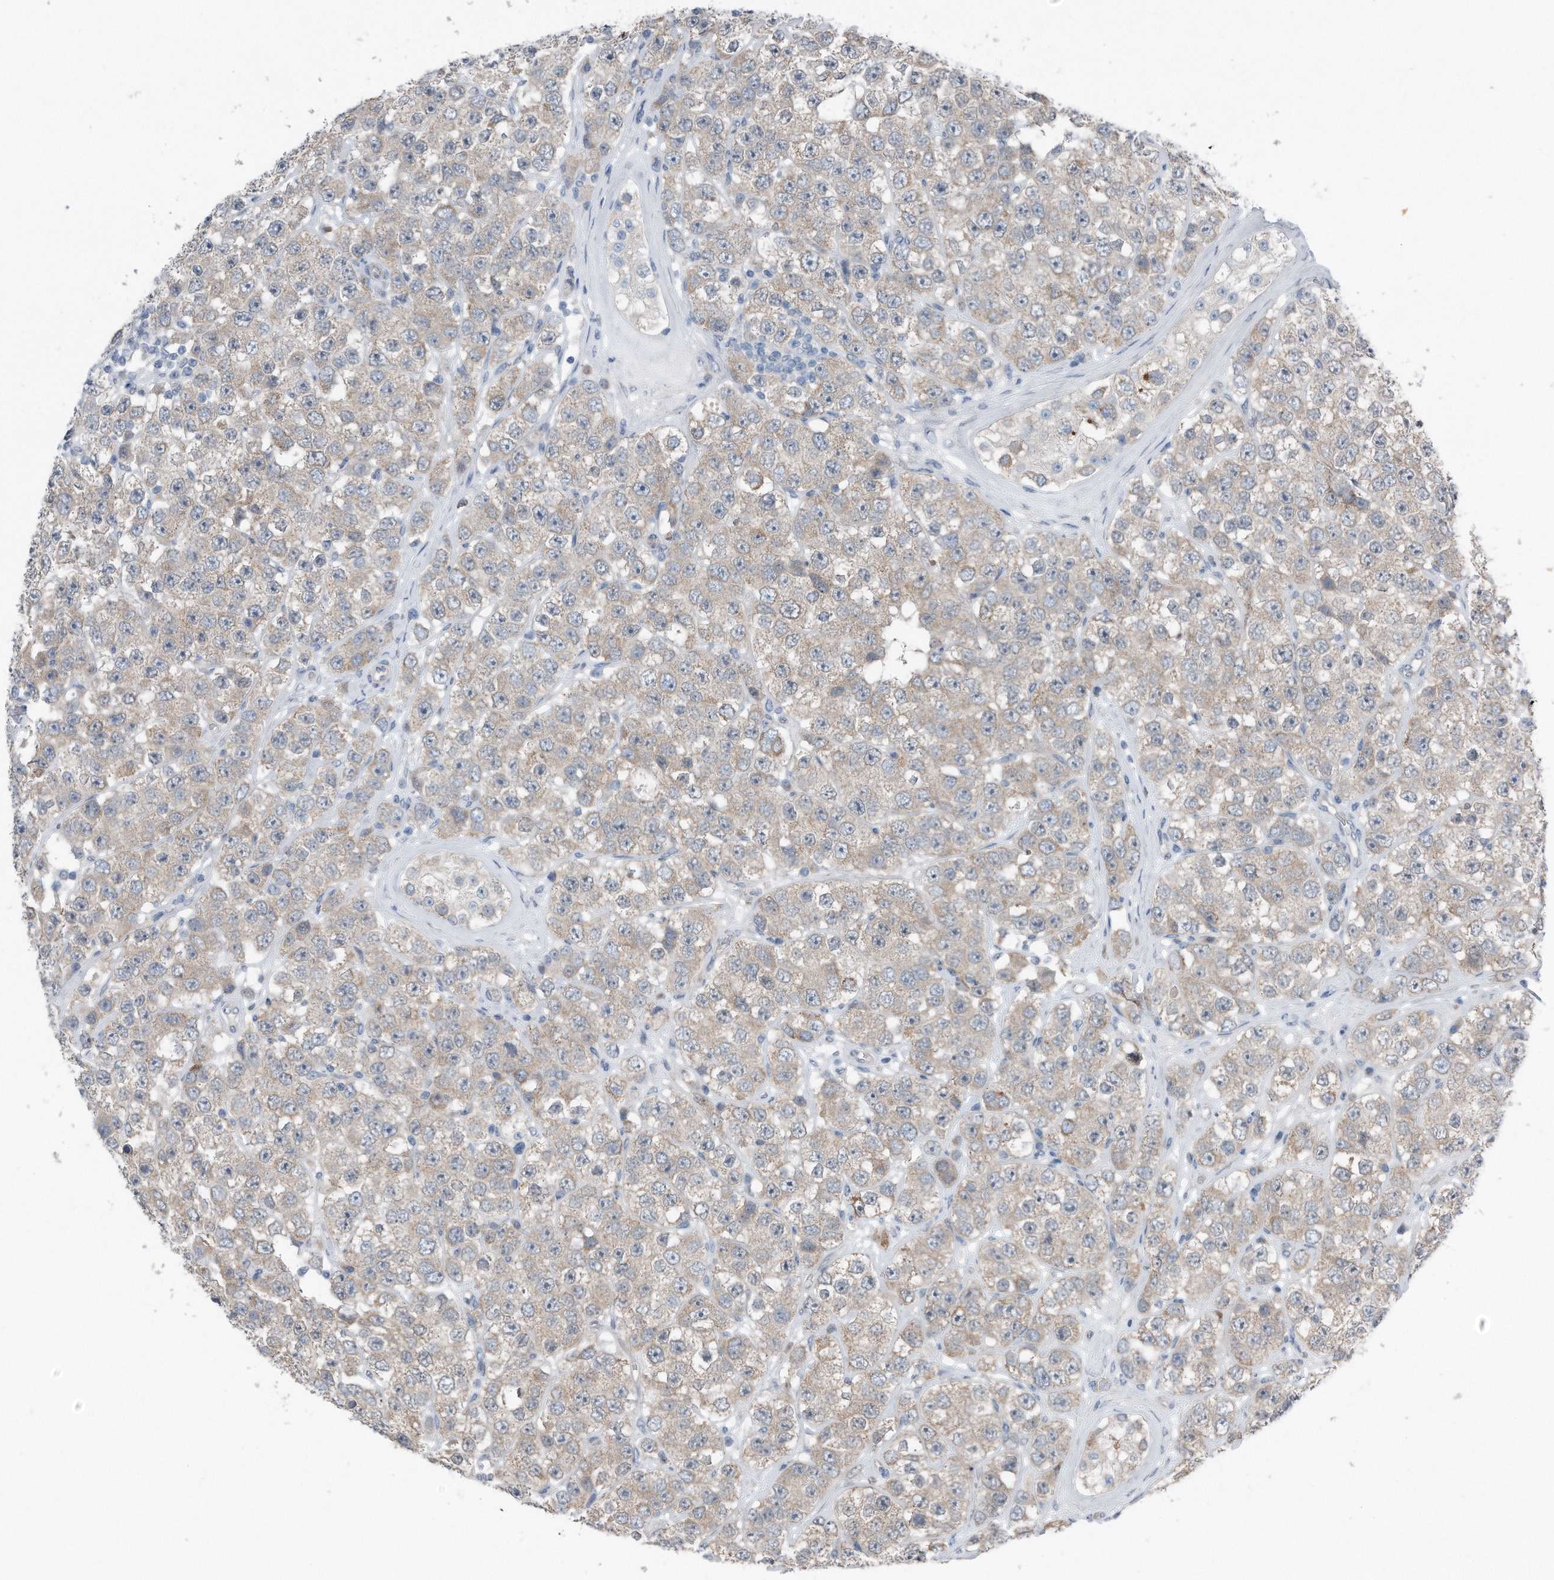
{"staining": {"intensity": "weak", "quantity": "25%-75%", "location": "cytoplasmic/membranous"}, "tissue": "testis cancer", "cell_type": "Tumor cells", "image_type": "cancer", "snomed": [{"axis": "morphology", "description": "Seminoma, NOS"}, {"axis": "topography", "description": "Testis"}], "caption": "Seminoma (testis) was stained to show a protein in brown. There is low levels of weak cytoplasmic/membranous positivity in about 25%-75% of tumor cells.", "gene": "YRDC", "patient": {"sex": "male", "age": 28}}